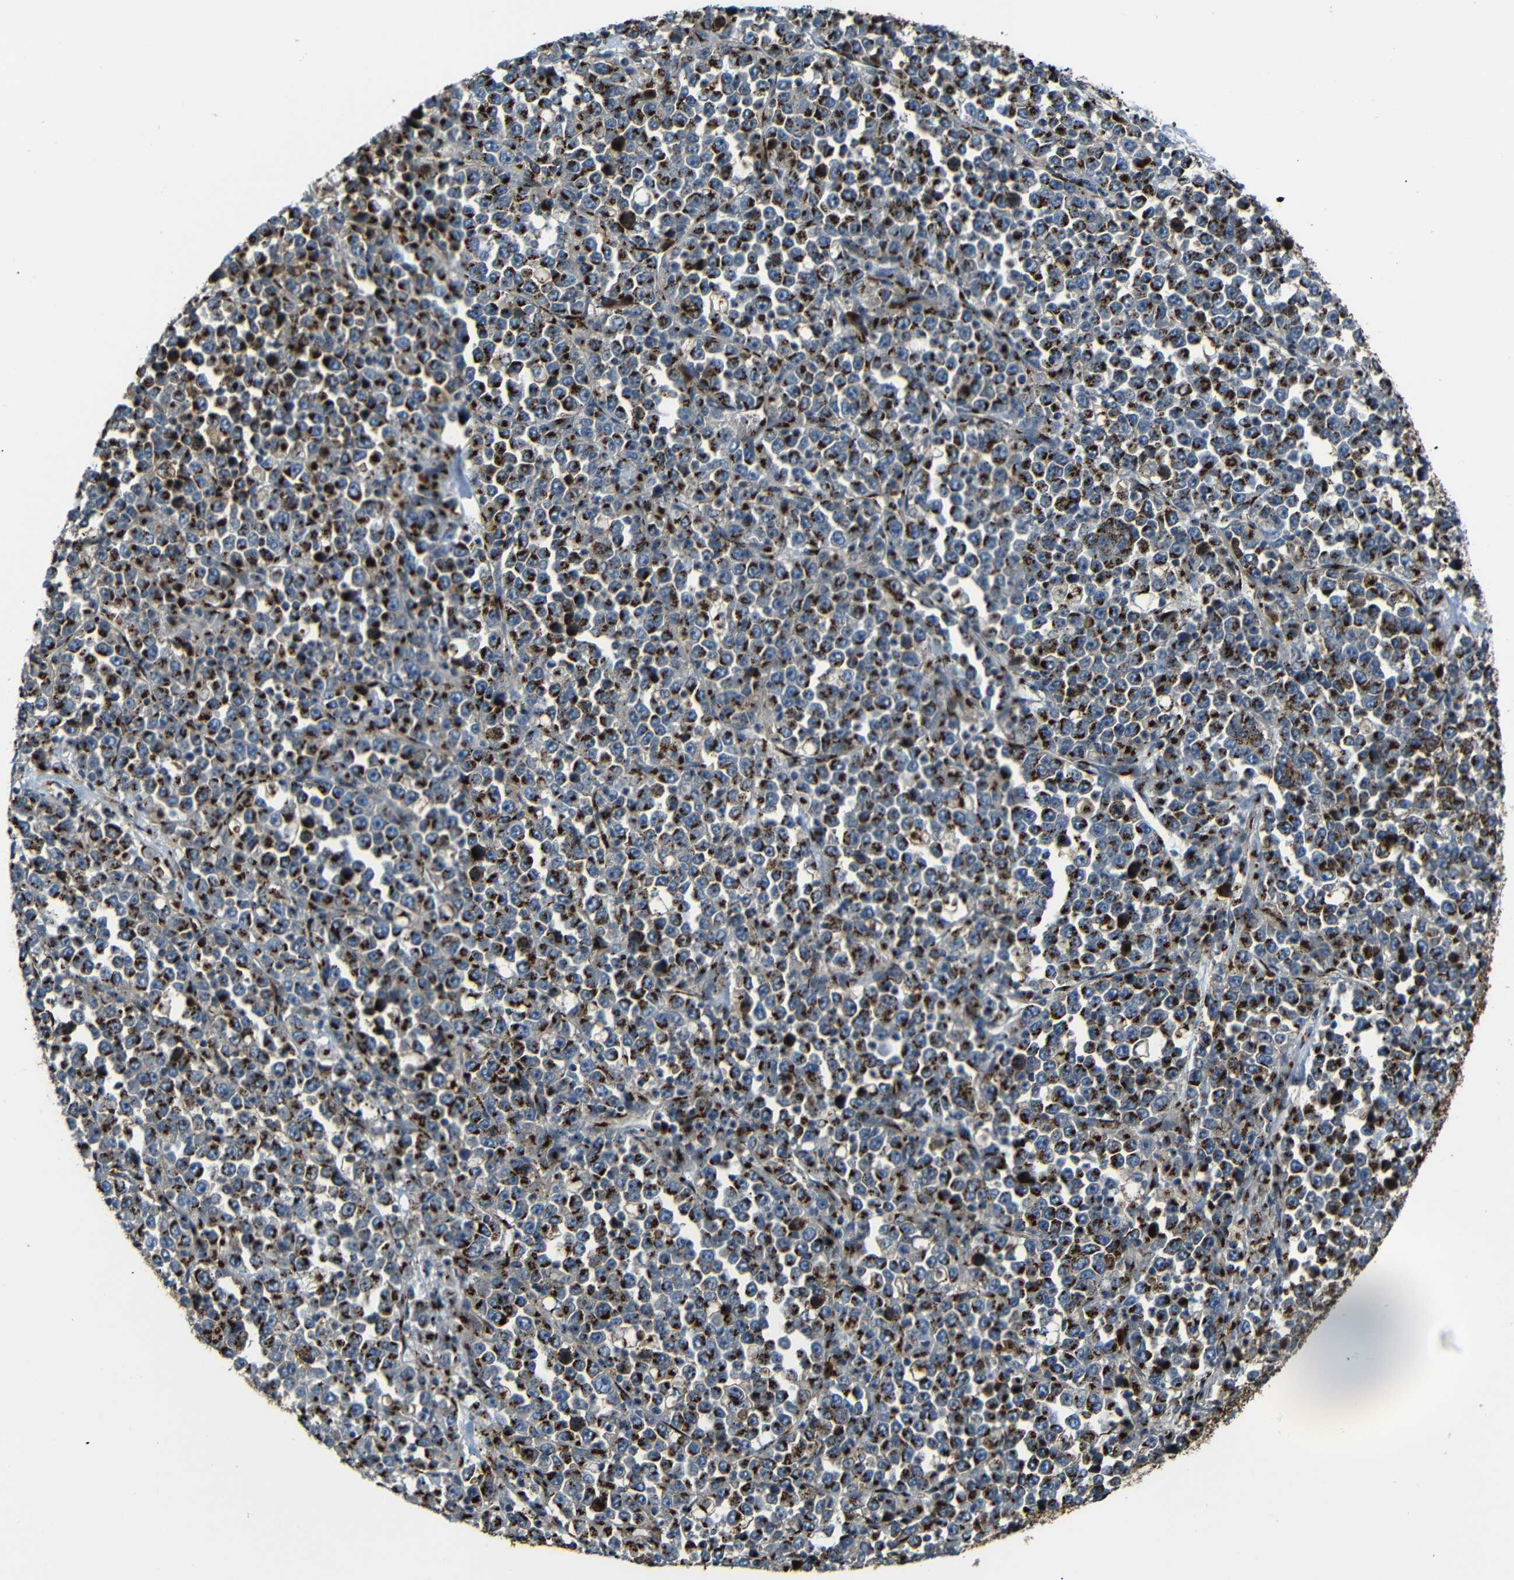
{"staining": {"intensity": "strong", "quantity": ">75%", "location": "cytoplasmic/membranous"}, "tissue": "stomach cancer", "cell_type": "Tumor cells", "image_type": "cancer", "snomed": [{"axis": "morphology", "description": "Normal tissue, NOS"}, {"axis": "morphology", "description": "Adenocarcinoma, NOS"}, {"axis": "topography", "description": "Stomach, upper"}, {"axis": "topography", "description": "Stomach"}], "caption": "Protein analysis of stomach cancer tissue shows strong cytoplasmic/membranous expression in about >75% of tumor cells.", "gene": "TGOLN2", "patient": {"sex": "male", "age": 59}}